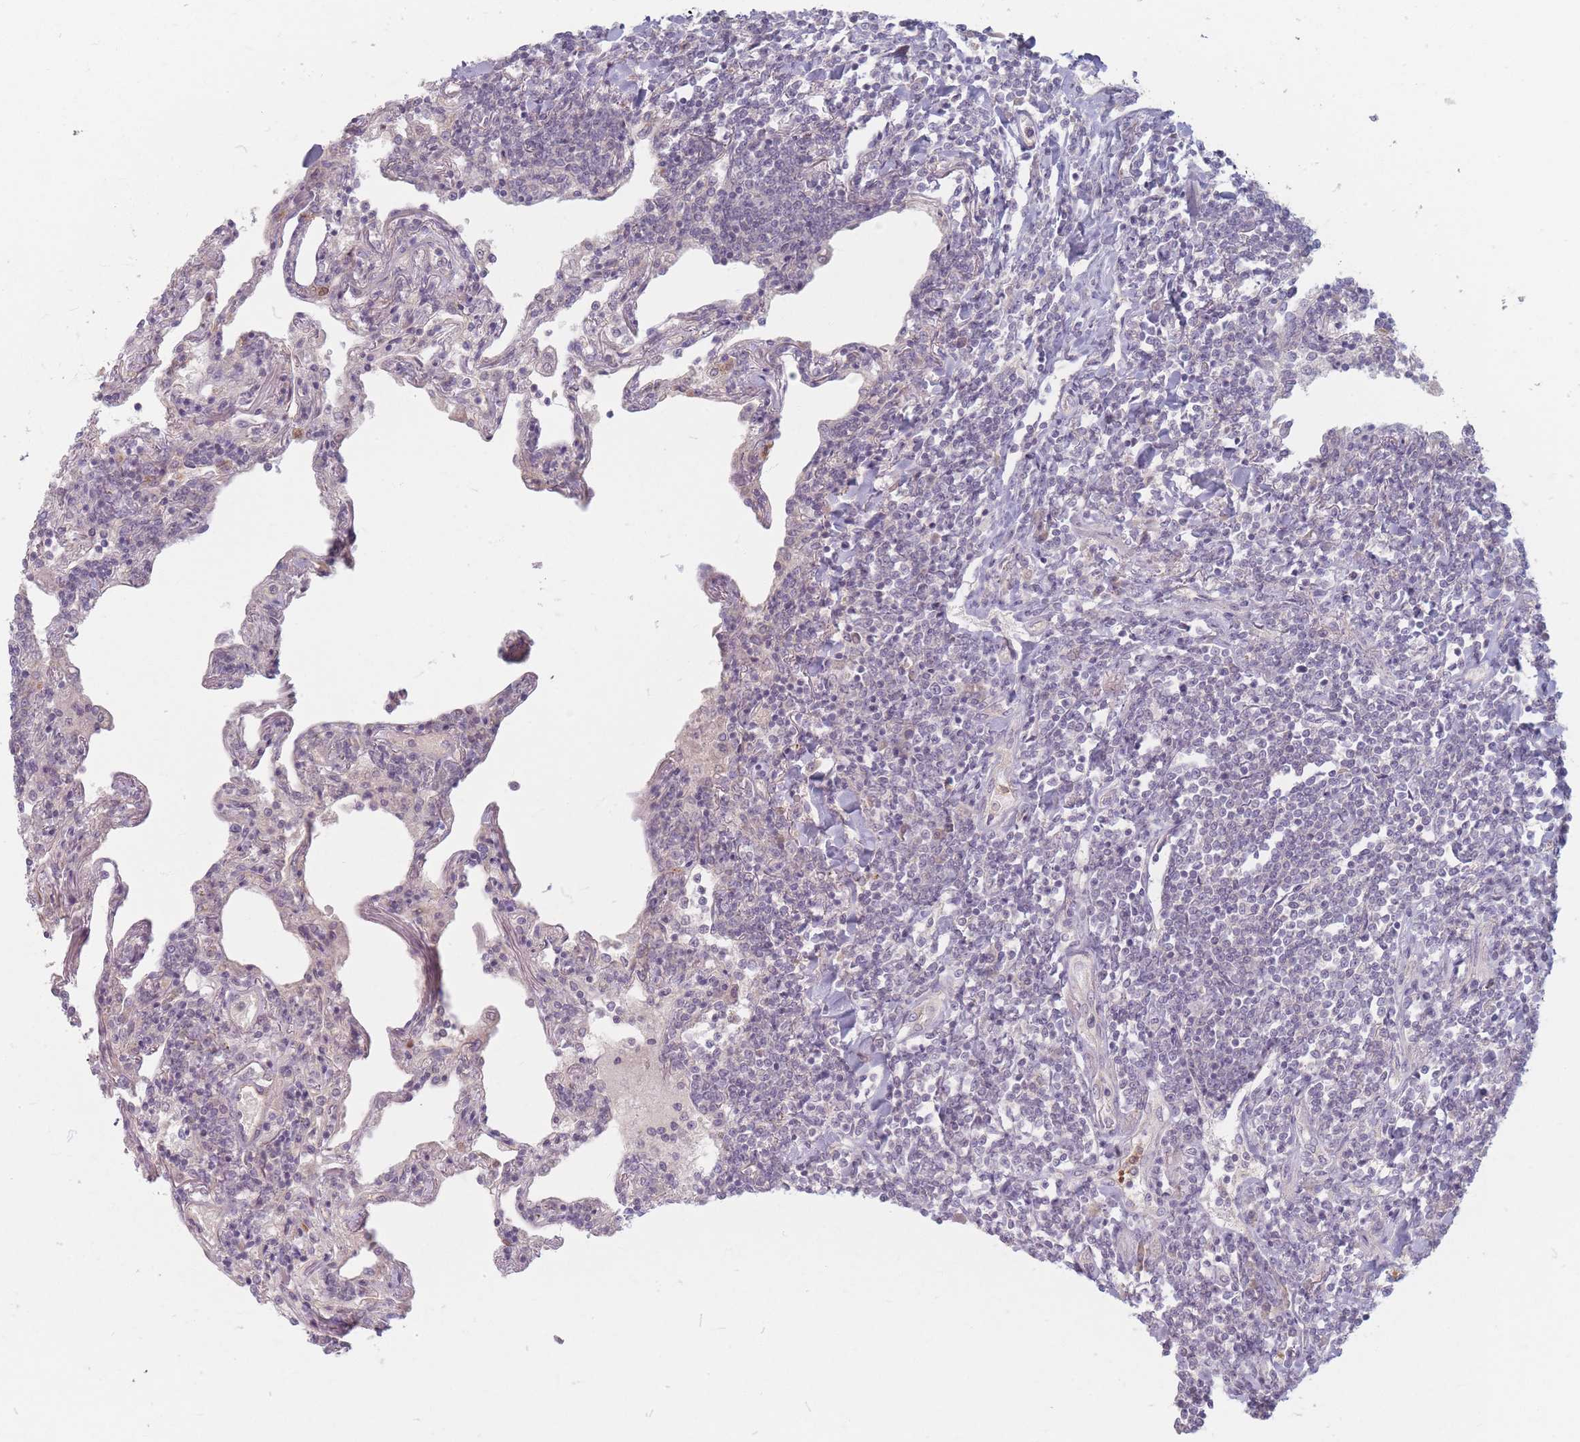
{"staining": {"intensity": "negative", "quantity": "none", "location": "none"}, "tissue": "lymphoma", "cell_type": "Tumor cells", "image_type": "cancer", "snomed": [{"axis": "morphology", "description": "Malignant lymphoma, non-Hodgkin's type, Low grade"}, {"axis": "topography", "description": "Lung"}], "caption": "The IHC micrograph has no significant expression in tumor cells of lymphoma tissue.", "gene": "CHCHD7", "patient": {"sex": "female", "age": 71}}